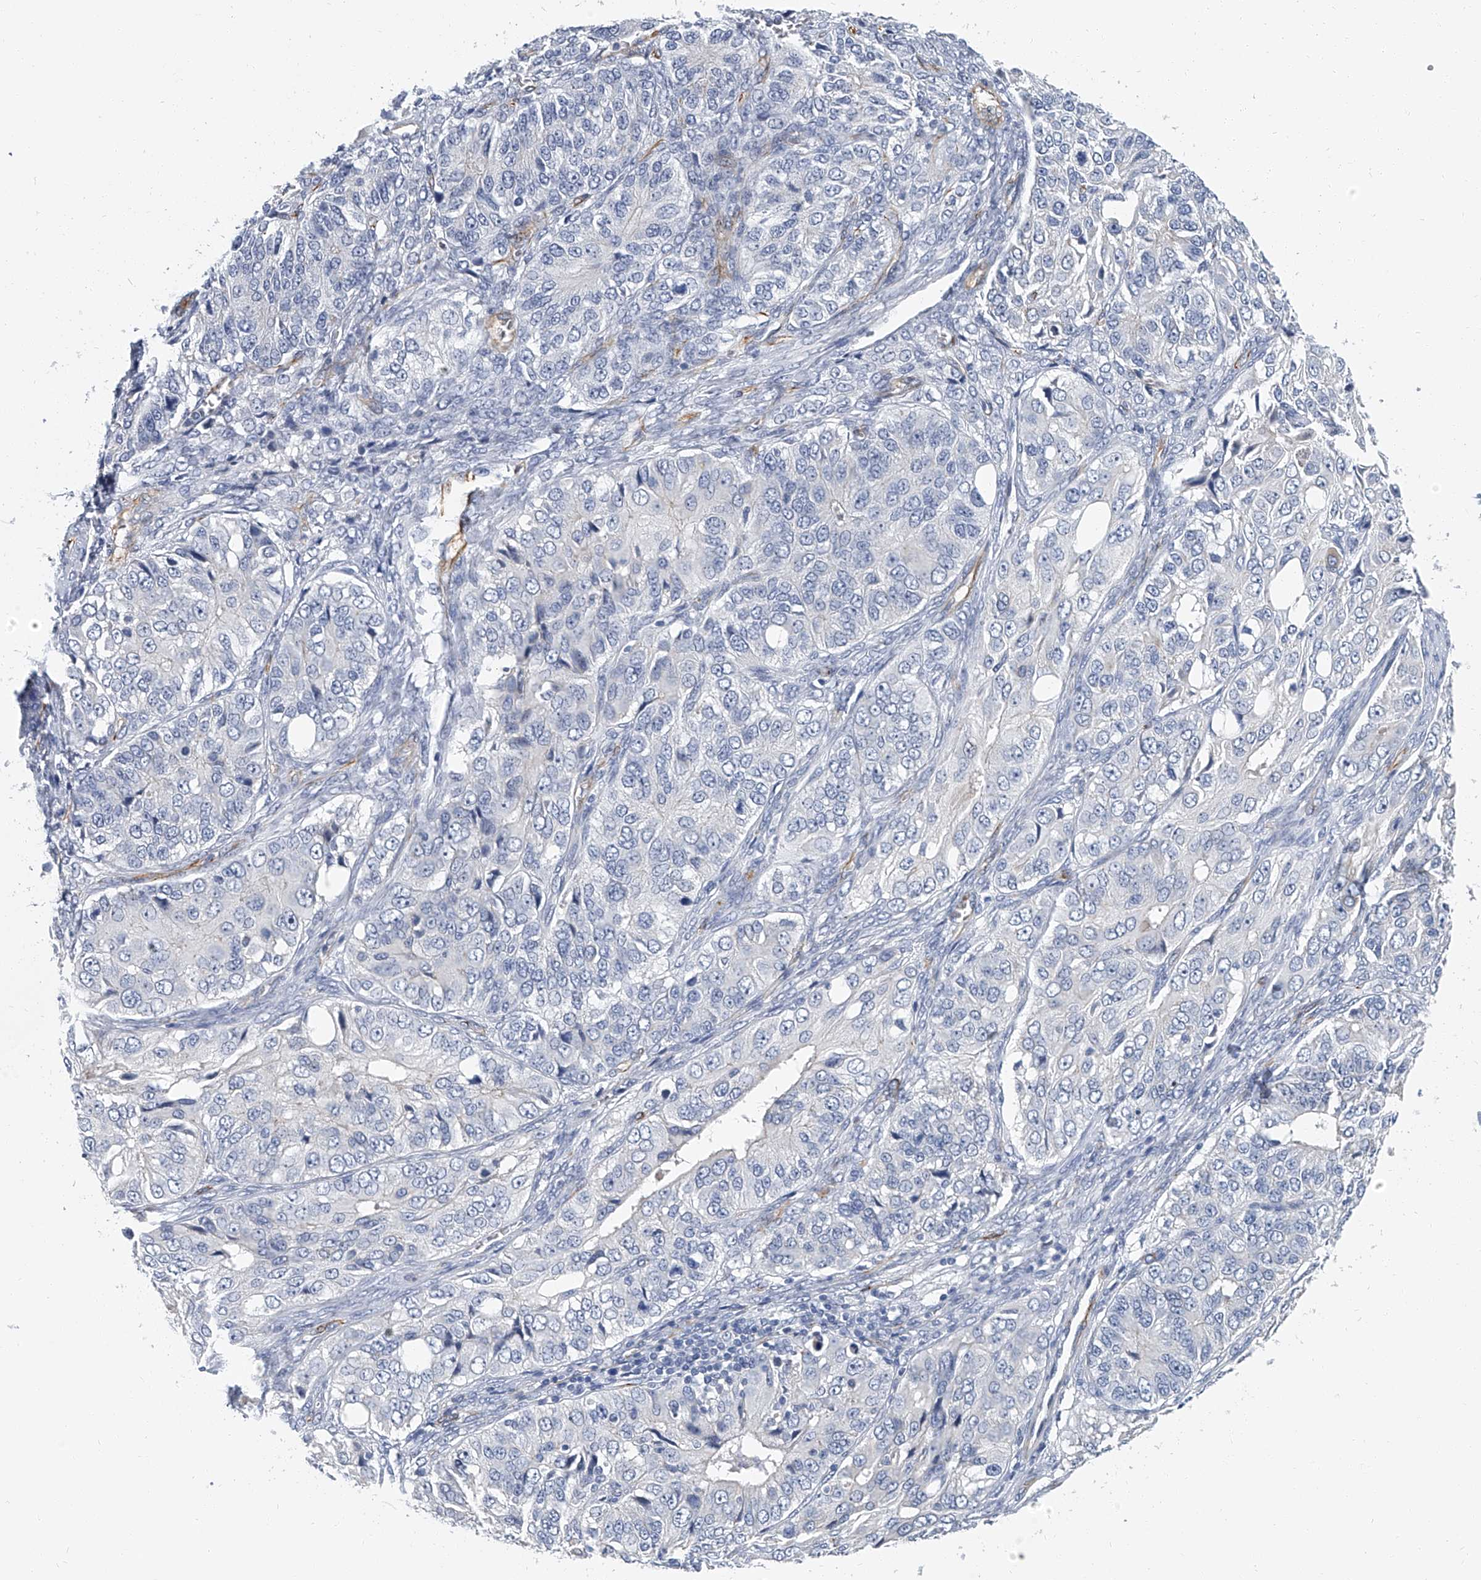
{"staining": {"intensity": "negative", "quantity": "none", "location": "none"}, "tissue": "ovarian cancer", "cell_type": "Tumor cells", "image_type": "cancer", "snomed": [{"axis": "morphology", "description": "Carcinoma, endometroid"}, {"axis": "topography", "description": "Ovary"}], "caption": "IHC of ovarian endometroid carcinoma exhibits no staining in tumor cells.", "gene": "KIRREL1", "patient": {"sex": "female", "age": 51}}